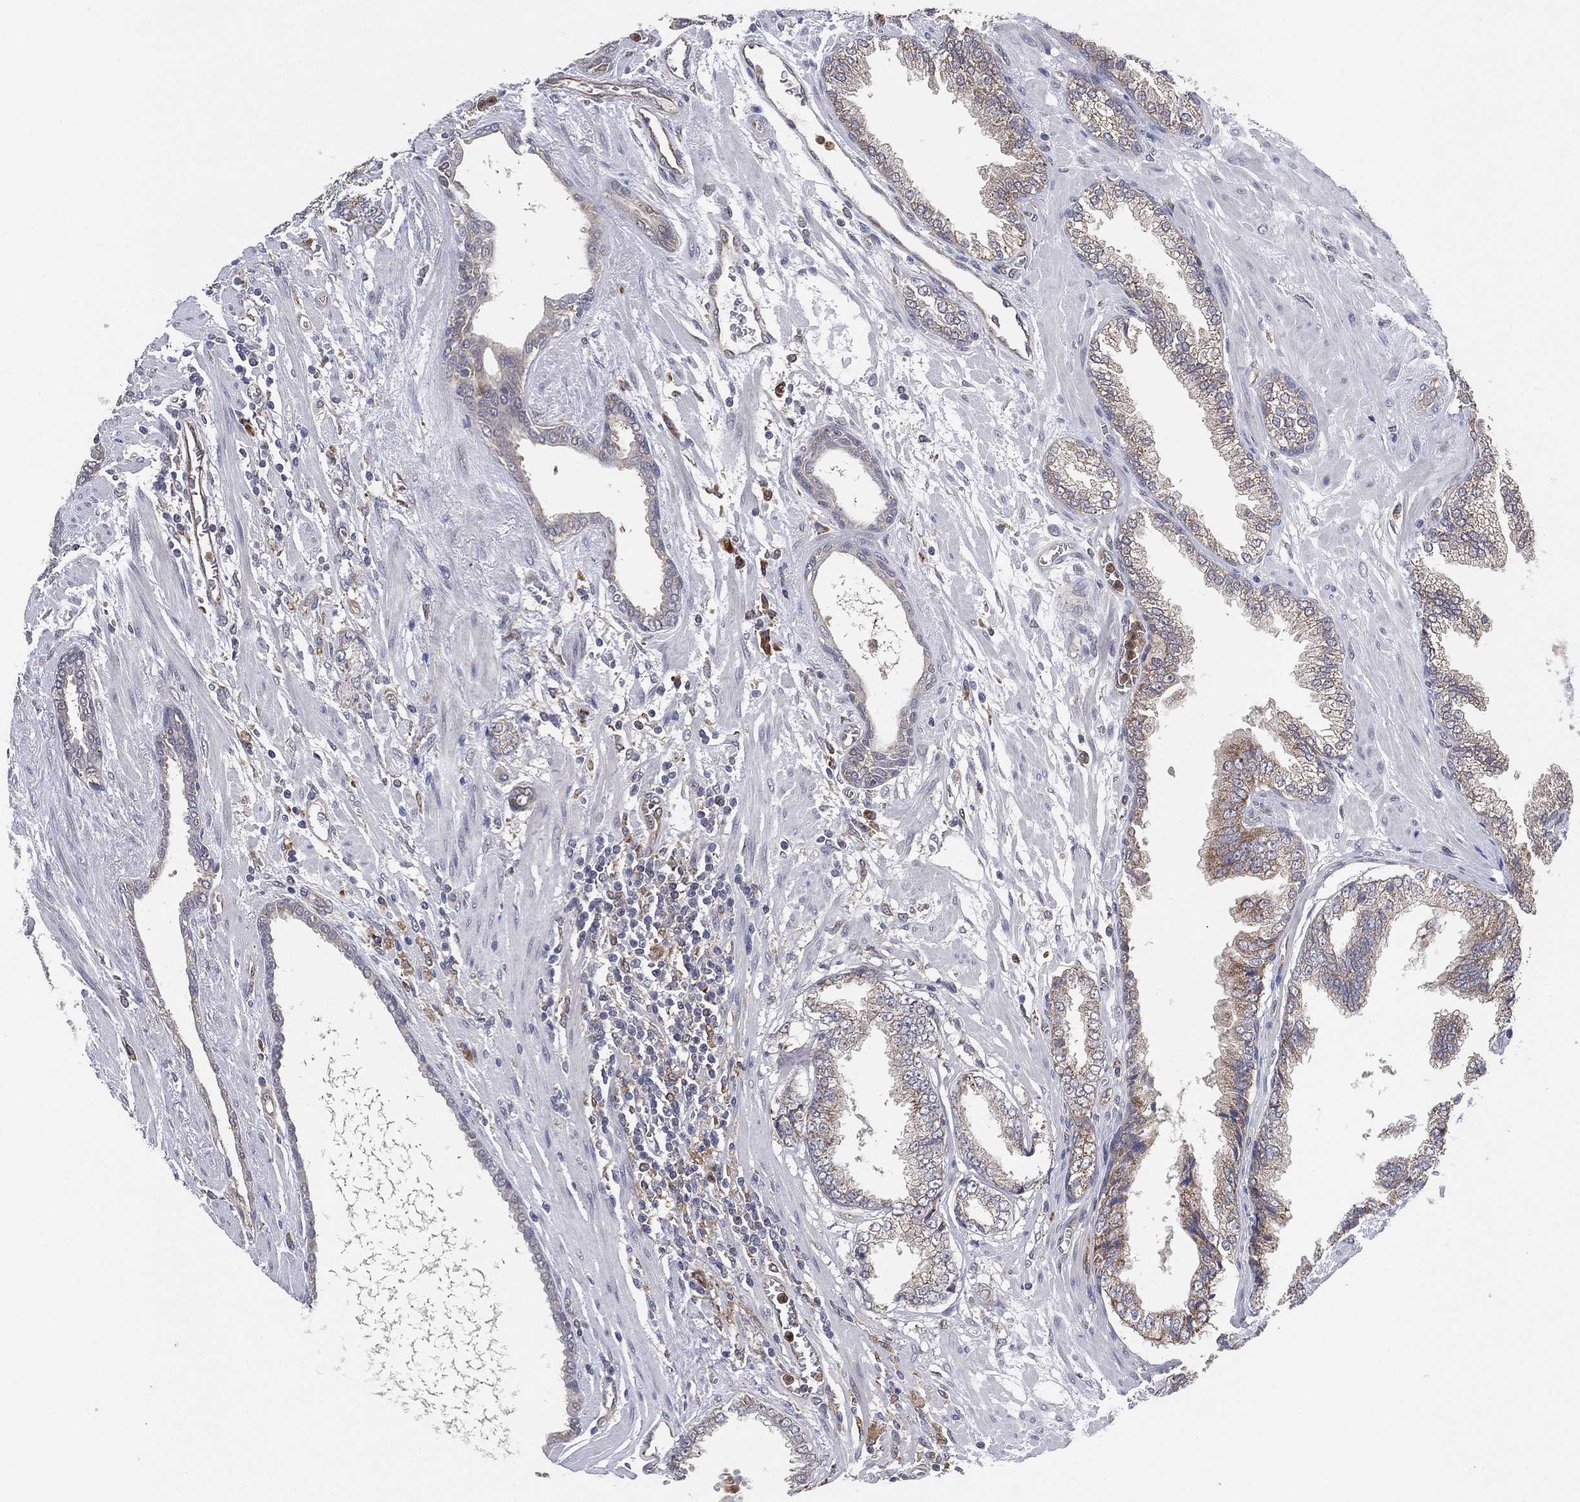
{"staining": {"intensity": "weak", "quantity": "<25%", "location": "cytoplasmic/membranous"}, "tissue": "prostate cancer", "cell_type": "Tumor cells", "image_type": "cancer", "snomed": [{"axis": "morphology", "description": "Adenocarcinoma, Low grade"}, {"axis": "topography", "description": "Prostate"}], "caption": "Immunohistochemical staining of prostate cancer (low-grade adenocarcinoma) displays no significant expression in tumor cells. (DAB IHC with hematoxylin counter stain).", "gene": "FES", "patient": {"sex": "male", "age": 69}}